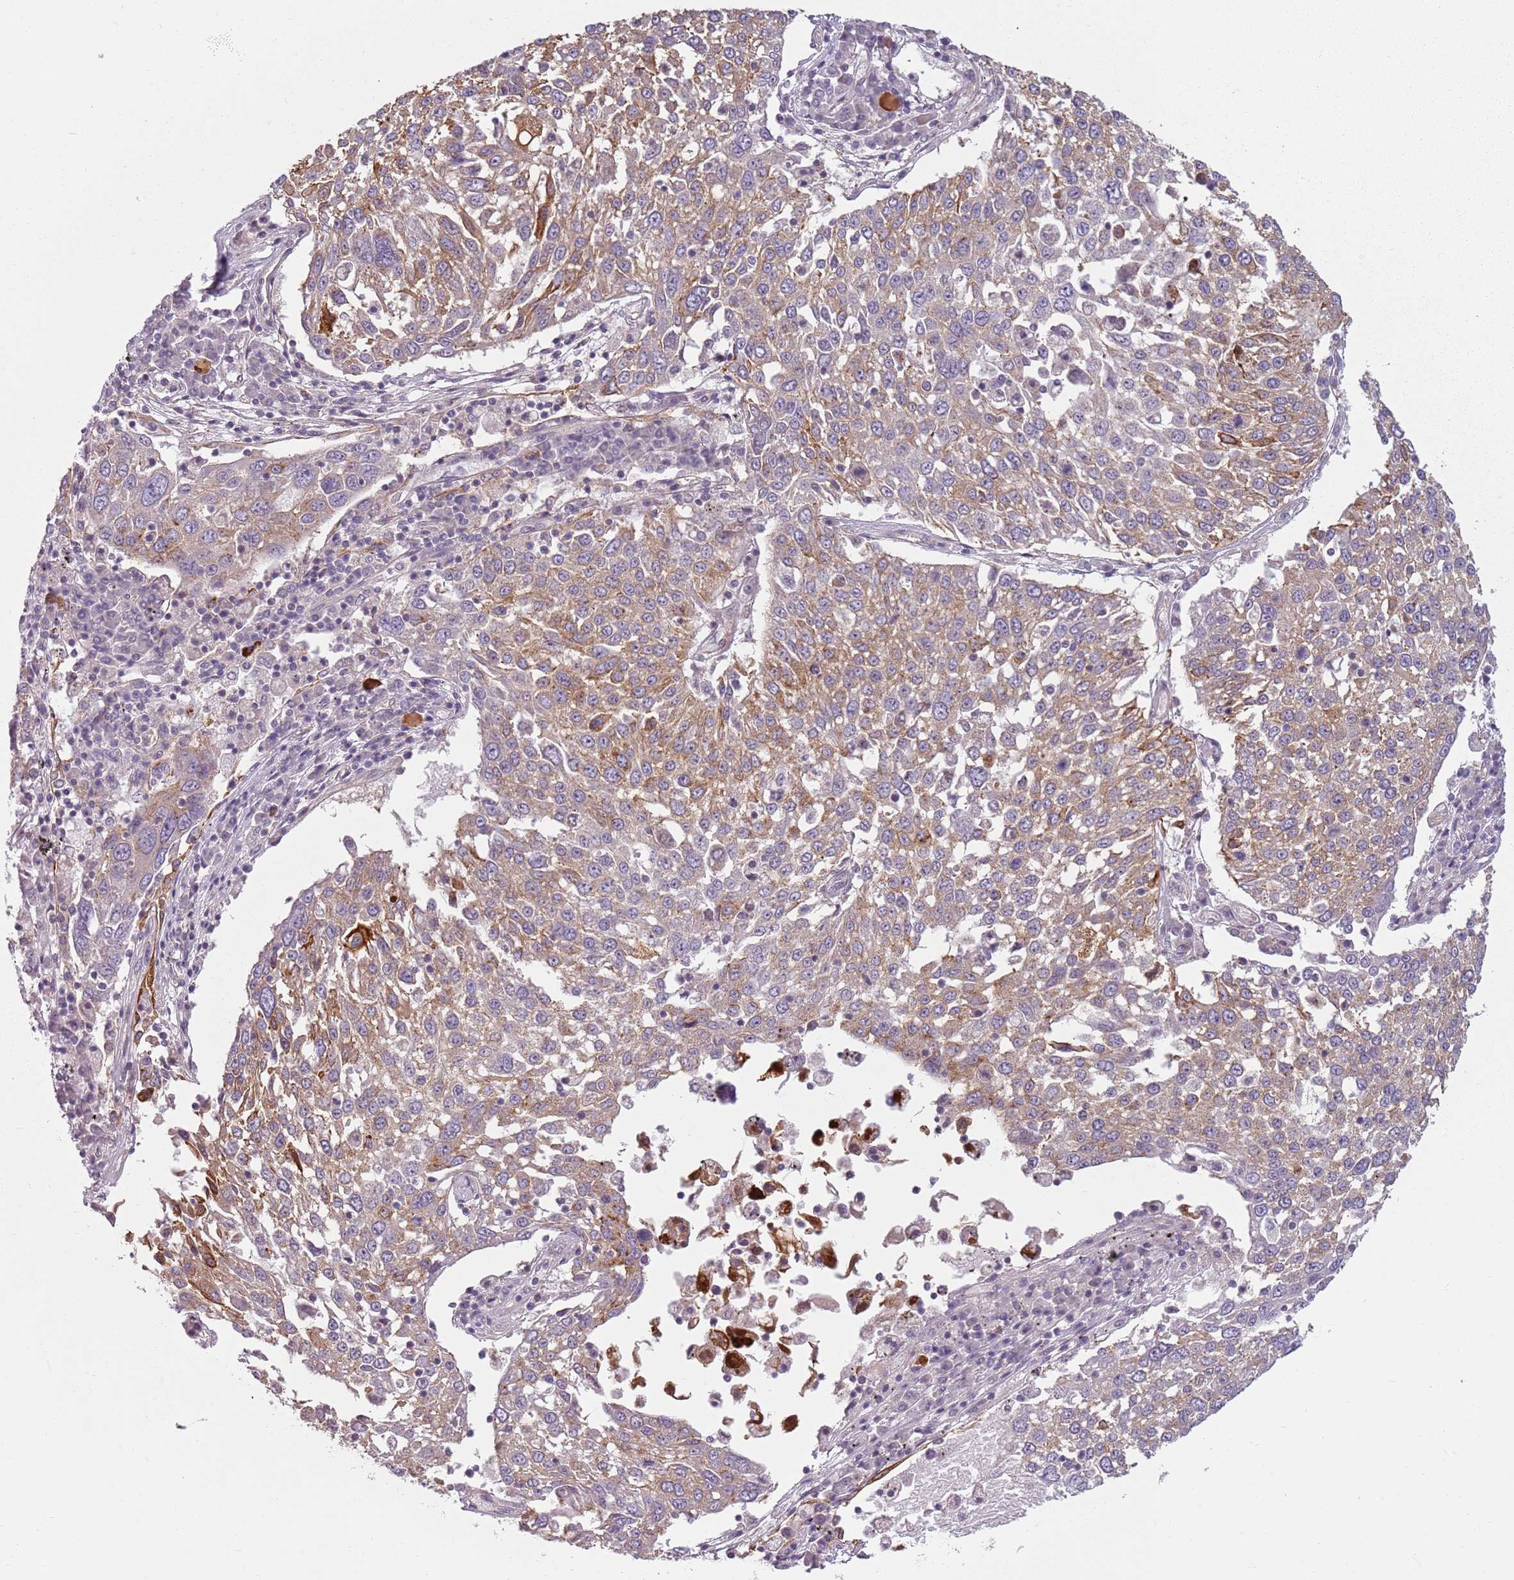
{"staining": {"intensity": "moderate", "quantity": ">75%", "location": "cytoplasmic/membranous"}, "tissue": "lung cancer", "cell_type": "Tumor cells", "image_type": "cancer", "snomed": [{"axis": "morphology", "description": "Squamous cell carcinoma, NOS"}, {"axis": "topography", "description": "Lung"}], "caption": "Lung cancer (squamous cell carcinoma) stained for a protein exhibits moderate cytoplasmic/membranous positivity in tumor cells.", "gene": "TLCD2", "patient": {"sex": "male", "age": 65}}